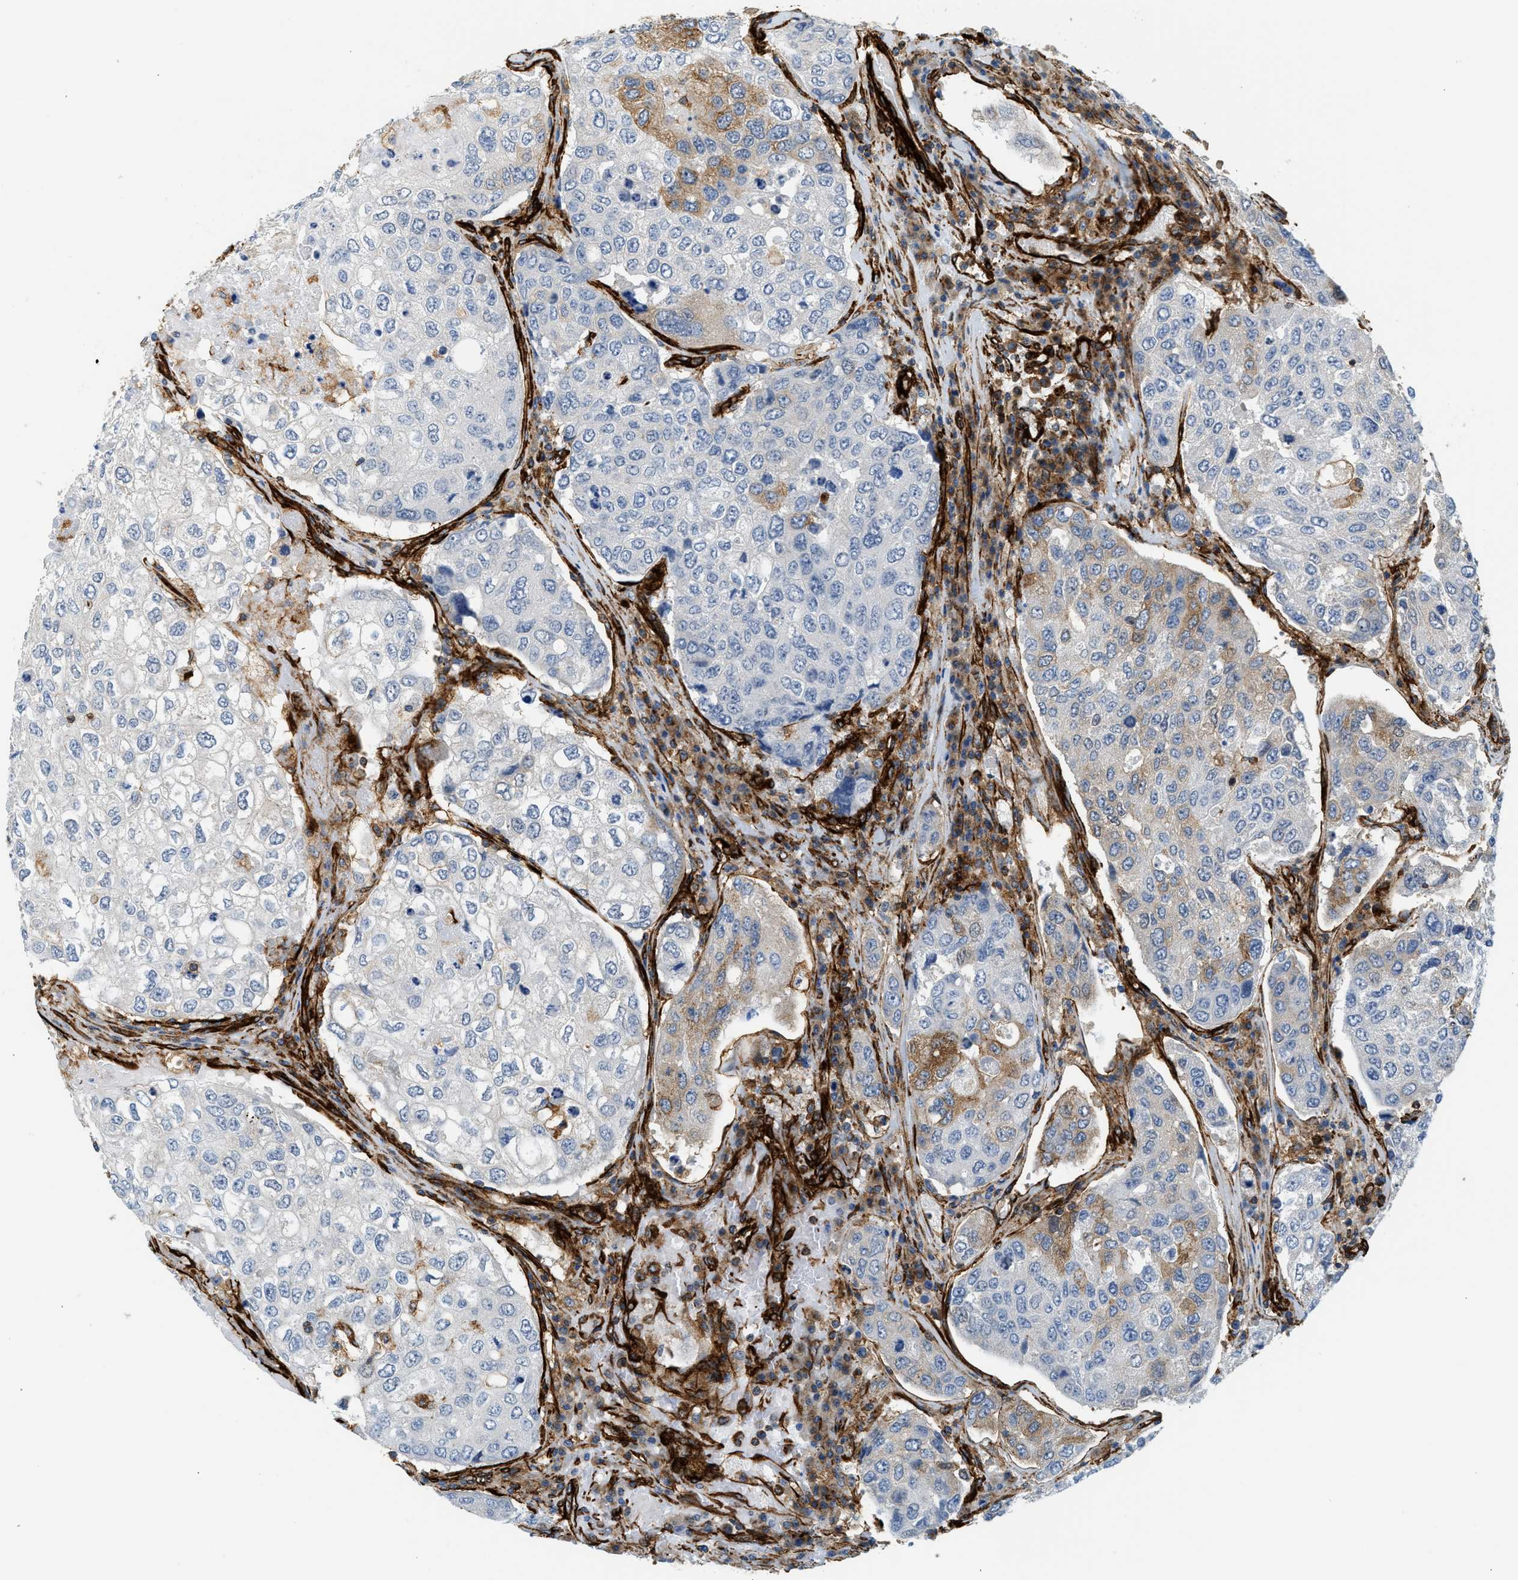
{"staining": {"intensity": "negative", "quantity": "none", "location": "none"}, "tissue": "urothelial cancer", "cell_type": "Tumor cells", "image_type": "cancer", "snomed": [{"axis": "morphology", "description": "Urothelial carcinoma, High grade"}, {"axis": "topography", "description": "Lymph node"}, {"axis": "topography", "description": "Urinary bladder"}], "caption": "Immunohistochemistry of human urothelial cancer shows no positivity in tumor cells.", "gene": "HIP1", "patient": {"sex": "male", "age": 51}}